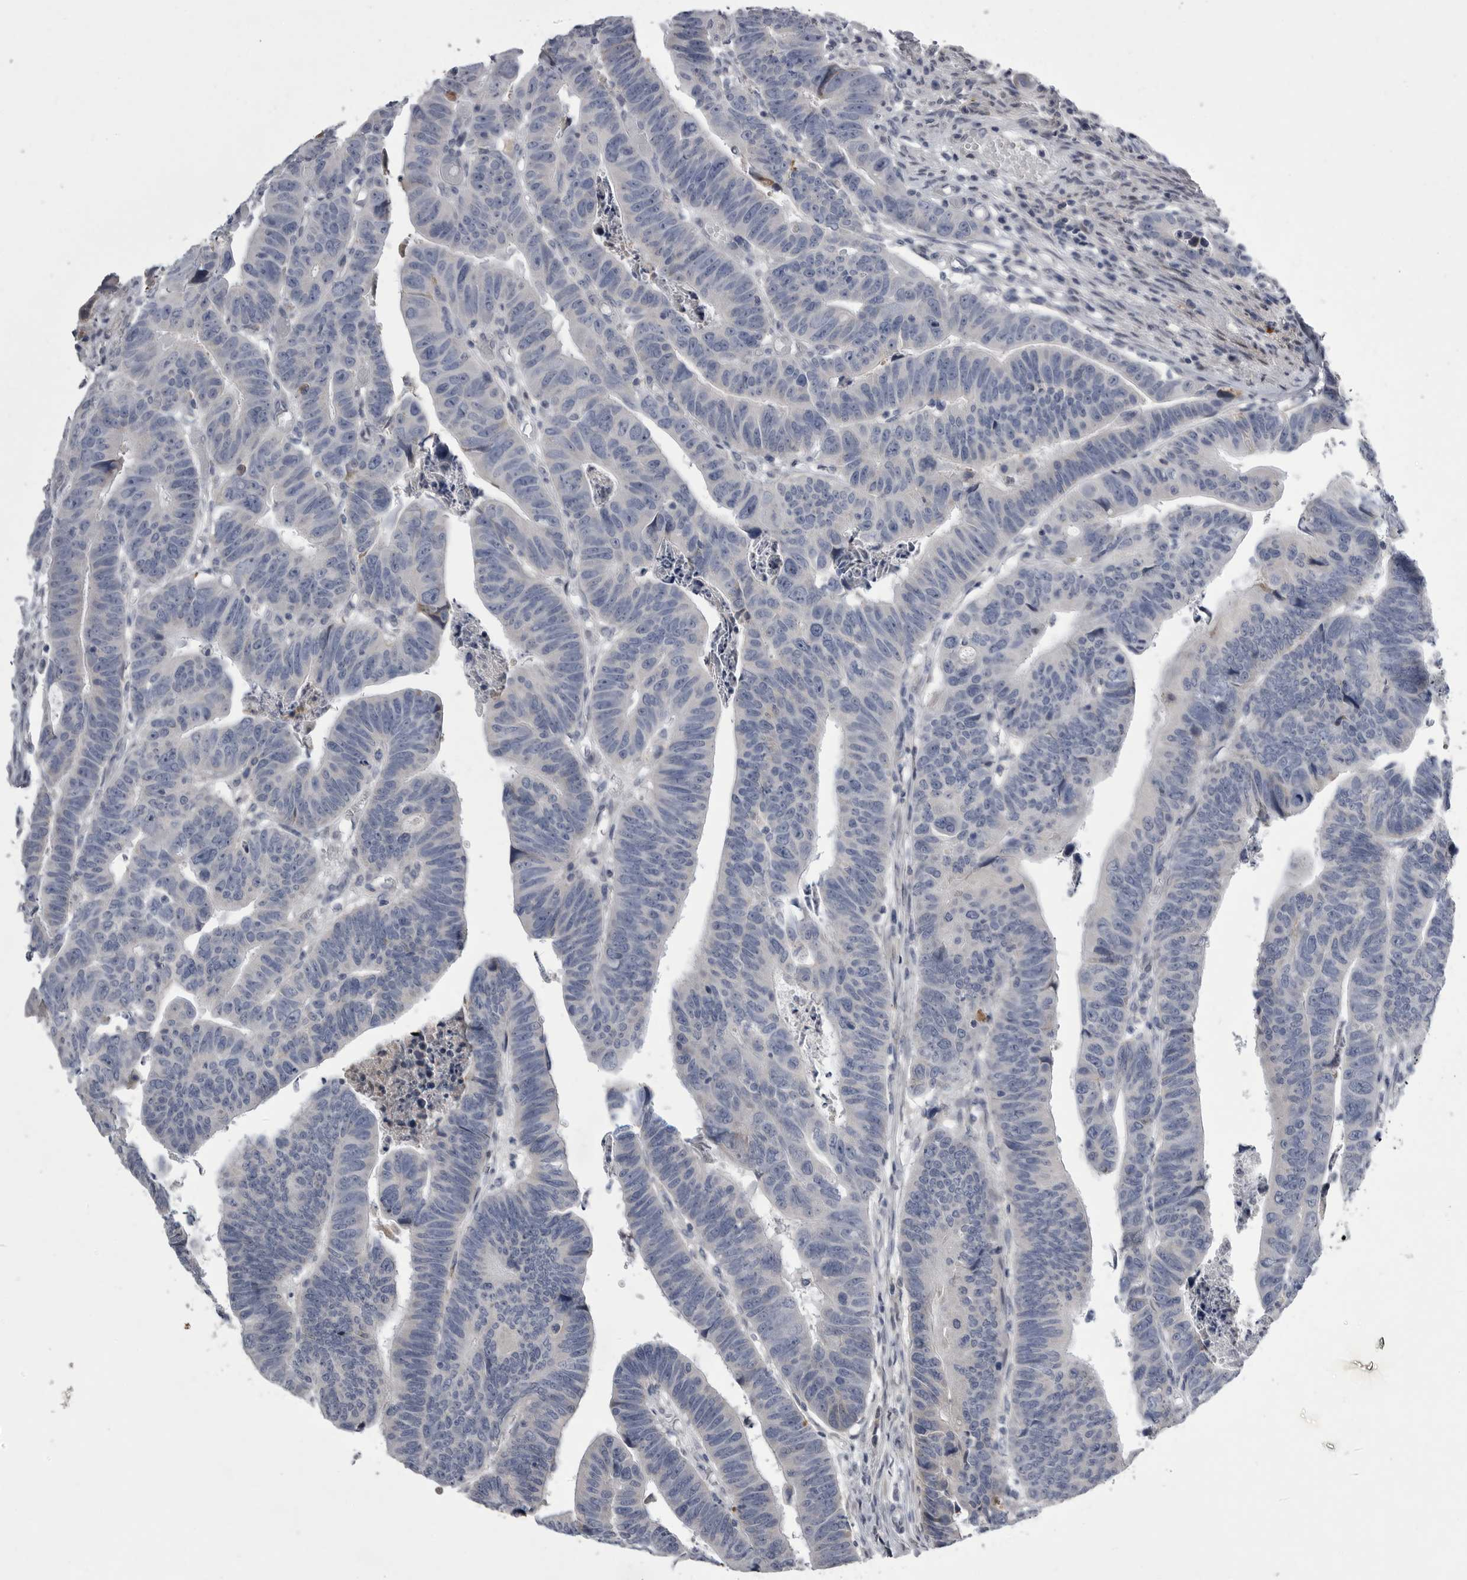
{"staining": {"intensity": "negative", "quantity": "none", "location": "none"}, "tissue": "colorectal cancer", "cell_type": "Tumor cells", "image_type": "cancer", "snomed": [{"axis": "morphology", "description": "Adenocarcinoma, NOS"}, {"axis": "topography", "description": "Rectum"}], "caption": "The IHC histopathology image has no significant staining in tumor cells of colorectal adenocarcinoma tissue.", "gene": "CRP", "patient": {"sex": "female", "age": 65}}